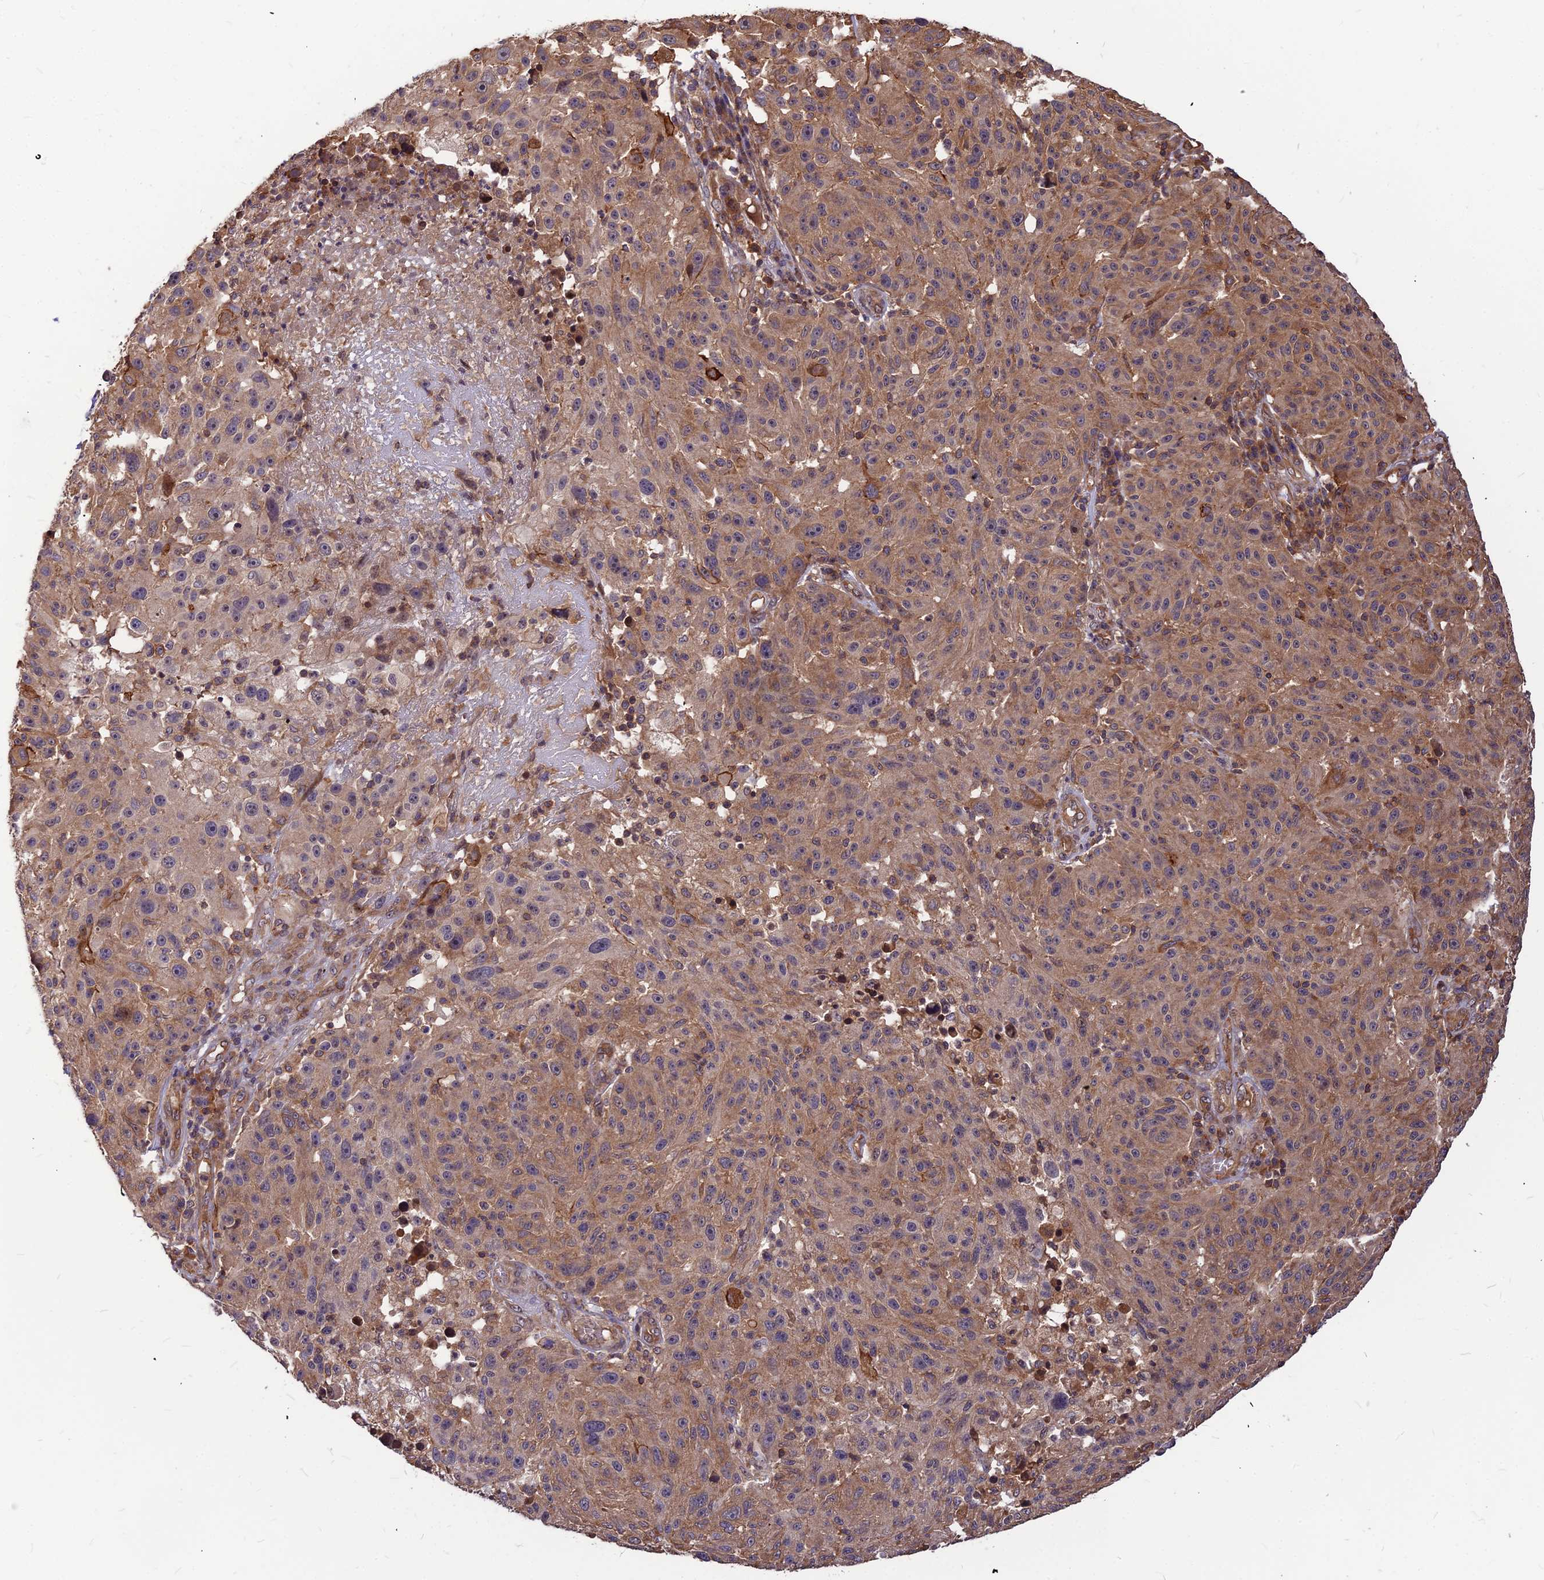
{"staining": {"intensity": "weak", "quantity": ">75%", "location": "cytoplasmic/membranous"}, "tissue": "melanoma", "cell_type": "Tumor cells", "image_type": "cancer", "snomed": [{"axis": "morphology", "description": "Malignant melanoma, NOS"}, {"axis": "topography", "description": "Skin"}], "caption": "Tumor cells display low levels of weak cytoplasmic/membranous positivity in approximately >75% of cells in human malignant melanoma. (Stains: DAB in brown, nuclei in blue, Microscopy: brightfield microscopy at high magnification).", "gene": "ZNF467", "patient": {"sex": "male", "age": 53}}